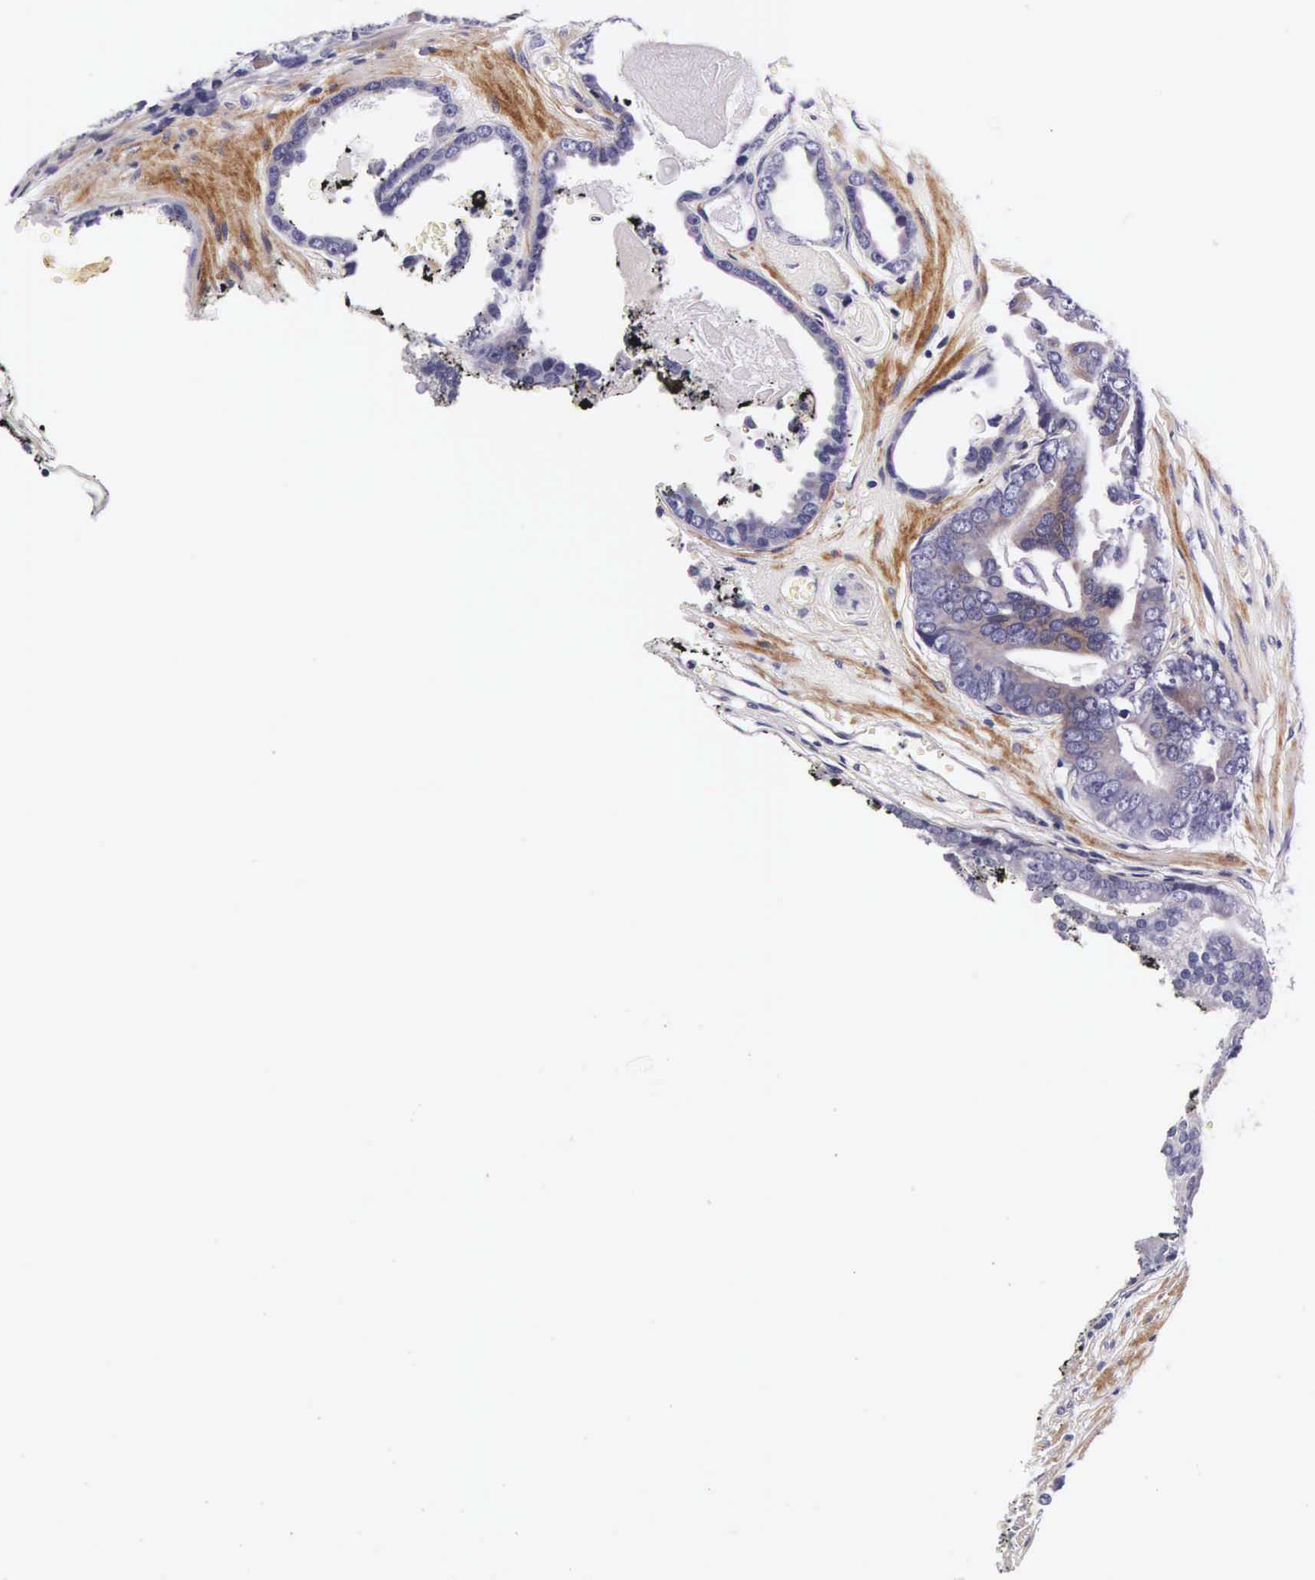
{"staining": {"intensity": "negative", "quantity": "none", "location": "none"}, "tissue": "prostate cancer", "cell_type": "Tumor cells", "image_type": "cancer", "snomed": [{"axis": "morphology", "description": "Adenocarcinoma, High grade"}, {"axis": "topography", "description": "Prostate"}], "caption": "Tumor cells show no significant protein staining in prostate high-grade adenocarcinoma.", "gene": "UPRT", "patient": {"sex": "male", "age": 56}}